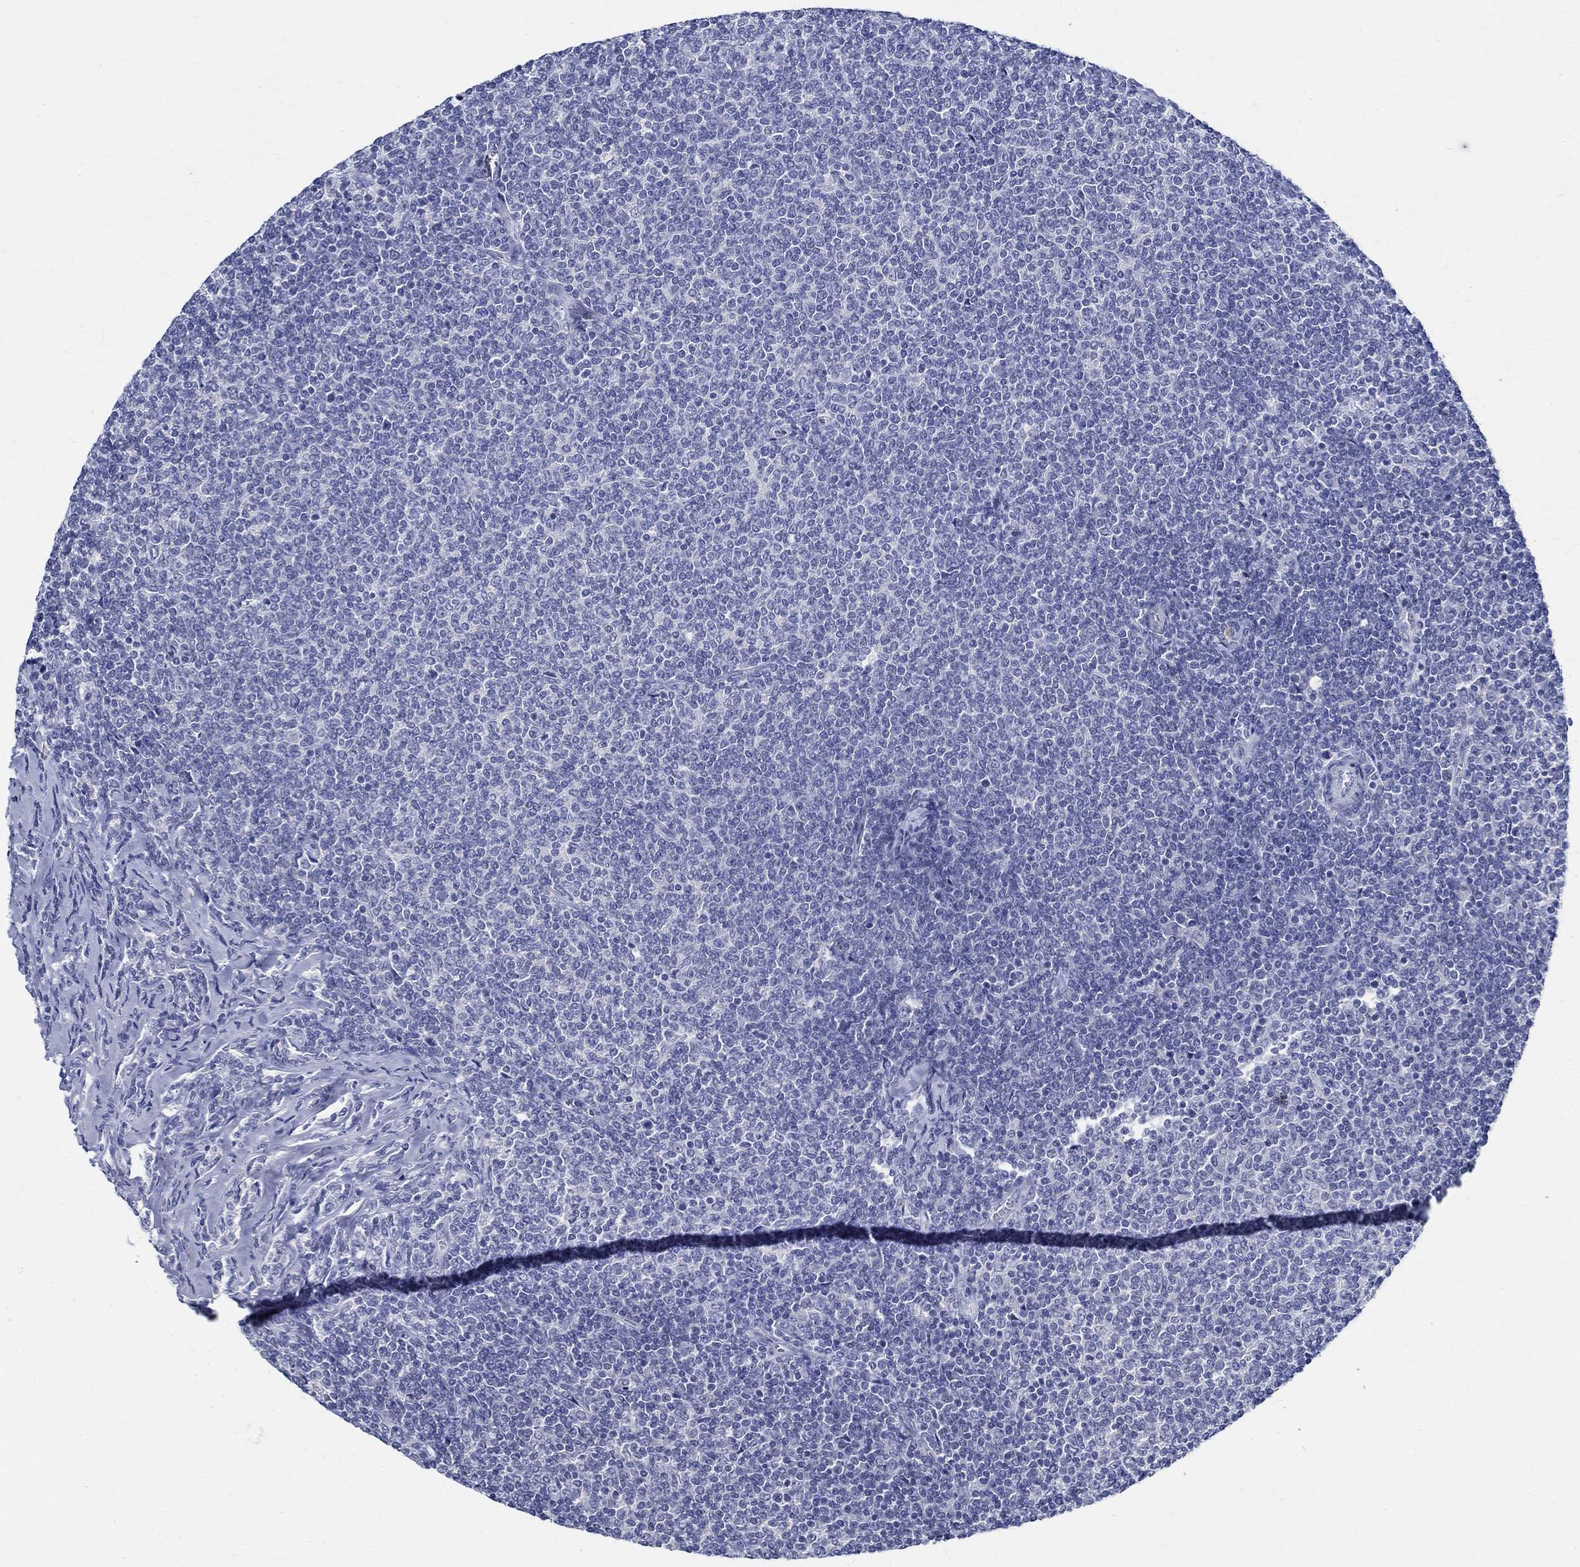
{"staining": {"intensity": "negative", "quantity": "none", "location": "none"}, "tissue": "lymphoma", "cell_type": "Tumor cells", "image_type": "cancer", "snomed": [{"axis": "morphology", "description": "Malignant lymphoma, non-Hodgkin's type, Low grade"}, {"axis": "topography", "description": "Lymph node"}], "caption": "This is an immunohistochemistry histopathology image of human malignant lymphoma, non-Hodgkin's type (low-grade). There is no expression in tumor cells.", "gene": "CETN1", "patient": {"sex": "male", "age": 52}}